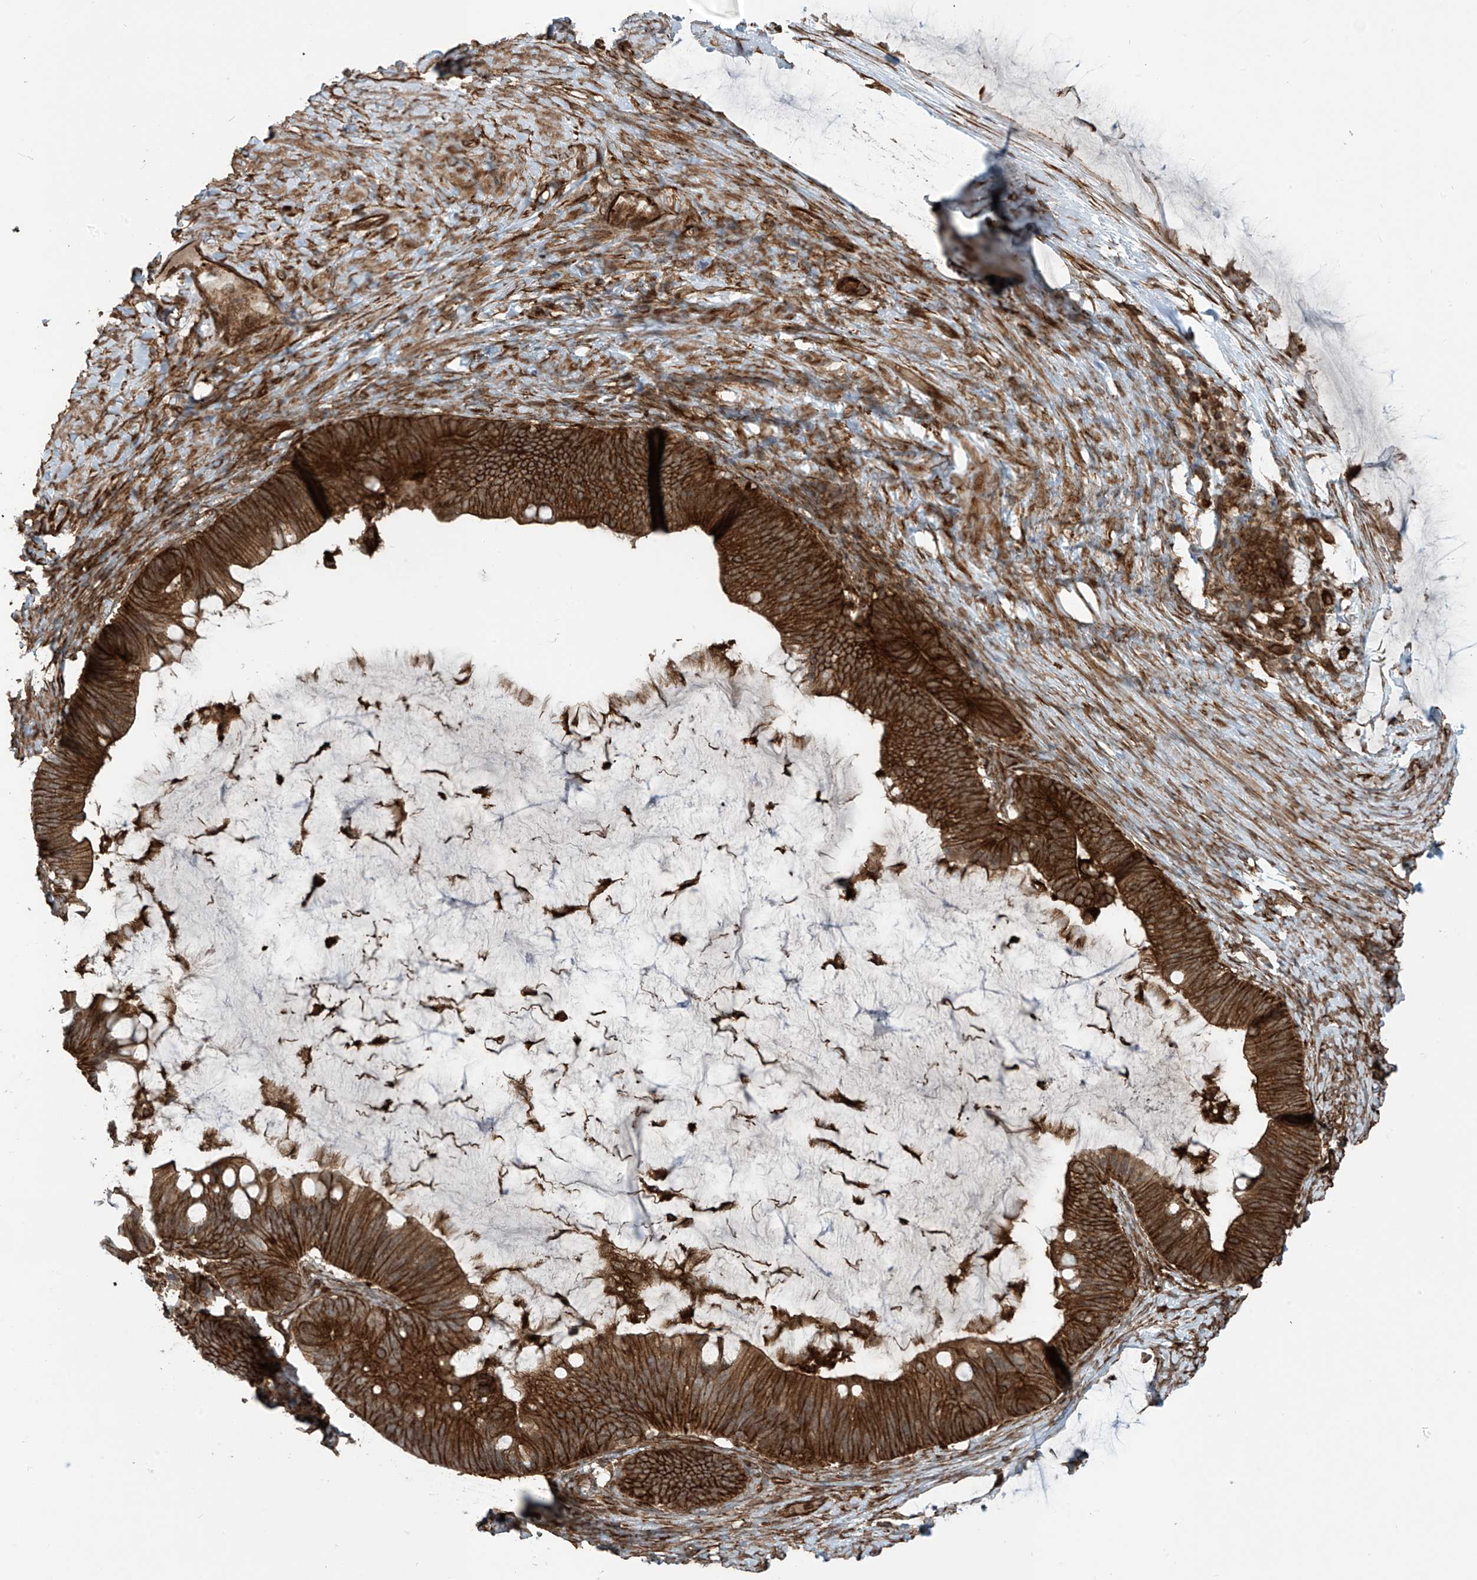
{"staining": {"intensity": "strong", "quantity": ">75%", "location": "cytoplasmic/membranous"}, "tissue": "ovarian cancer", "cell_type": "Tumor cells", "image_type": "cancer", "snomed": [{"axis": "morphology", "description": "Cystadenocarcinoma, mucinous, NOS"}, {"axis": "topography", "description": "Ovary"}], "caption": "Protein expression analysis of ovarian cancer exhibits strong cytoplasmic/membranous staining in approximately >75% of tumor cells. (Brightfield microscopy of DAB IHC at high magnification).", "gene": "SLC9A2", "patient": {"sex": "female", "age": 61}}